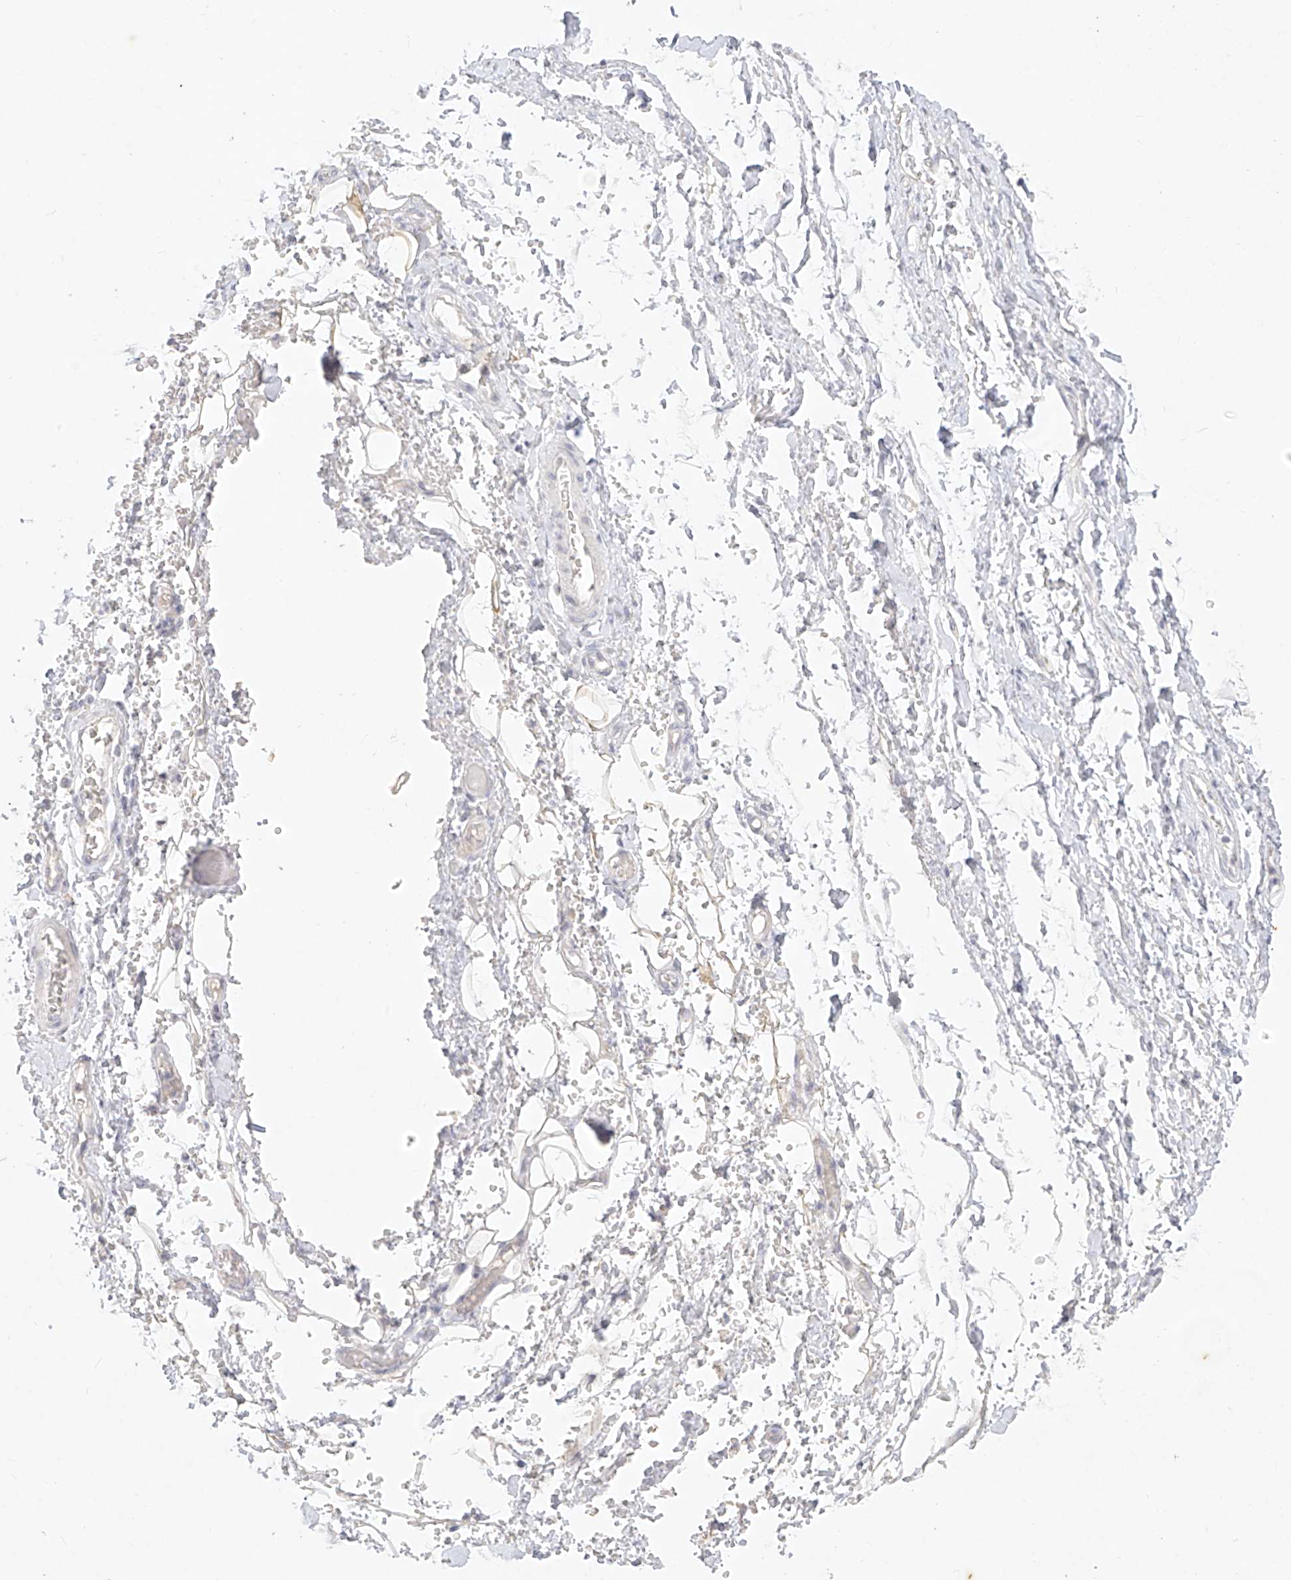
{"staining": {"intensity": "negative", "quantity": "none", "location": "none"}, "tissue": "adipose tissue", "cell_type": "Adipocytes", "image_type": "normal", "snomed": [{"axis": "morphology", "description": "Normal tissue, NOS"}, {"axis": "morphology", "description": "Adenocarcinoma, NOS"}, {"axis": "topography", "description": "Stomach, upper"}, {"axis": "topography", "description": "Peripheral nerve tissue"}], "caption": "A histopathology image of adipose tissue stained for a protein exhibits no brown staining in adipocytes. The staining was performed using DAB to visualize the protein expression in brown, while the nuclei were stained in blue with hematoxylin (Magnification: 20x).", "gene": "TGM4", "patient": {"sex": "male", "age": 62}}